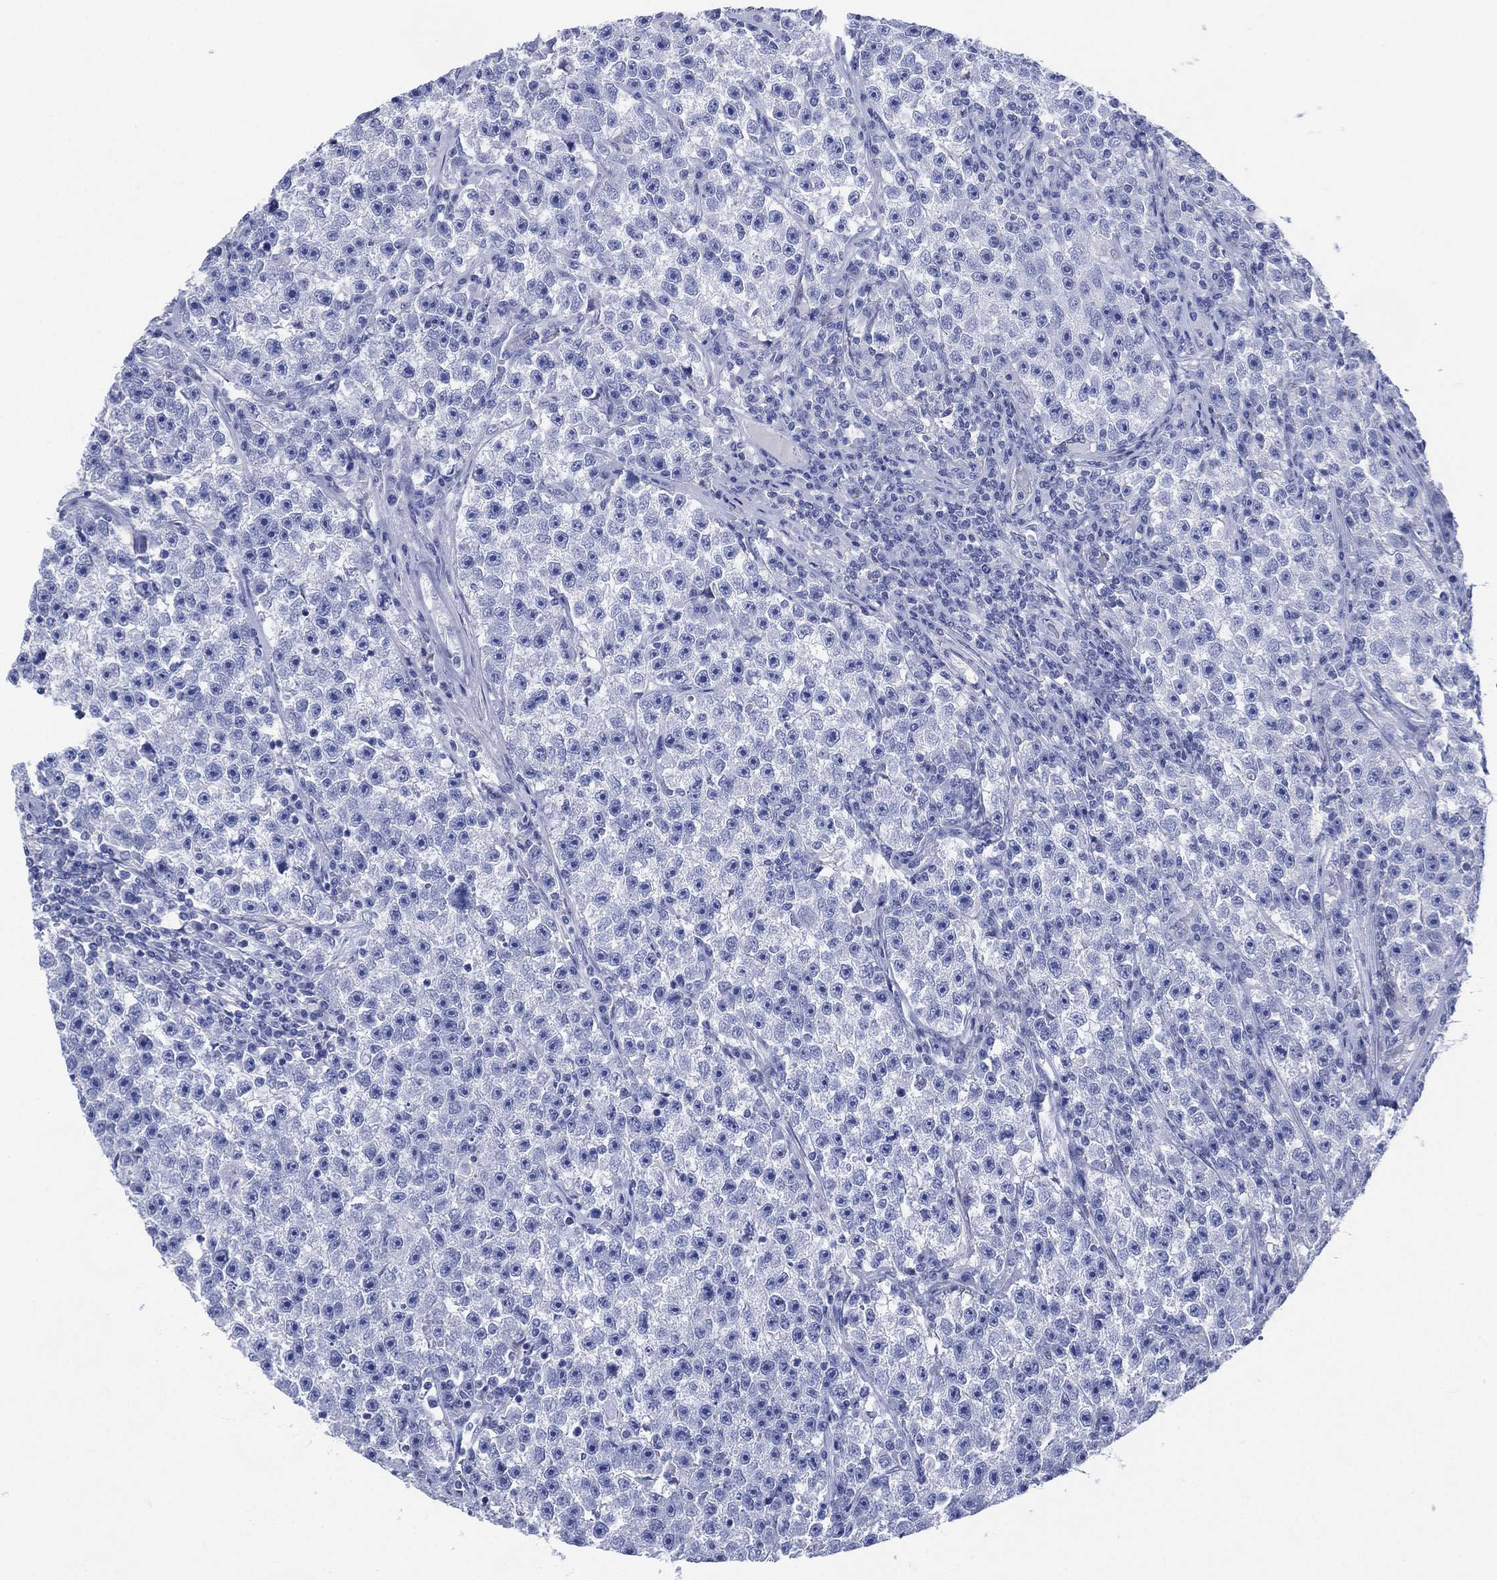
{"staining": {"intensity": "negative", "quantity": "none", "location": "none"}, "tissue": "testis cancer", "cell_type": "Tumor cells", "image_type": "cancer", "snomed": [{"axis": "morphology", "description": "Seminoma, NOS"}, {"axis": "topography", "description": "Testis"}], "caption": "An image of testis cancer (seminoma) stained for a protein exhibits no brown staining in tumor cells.", "gene": "TMEM247", "patient": {"sex": "male", "age": 22}}